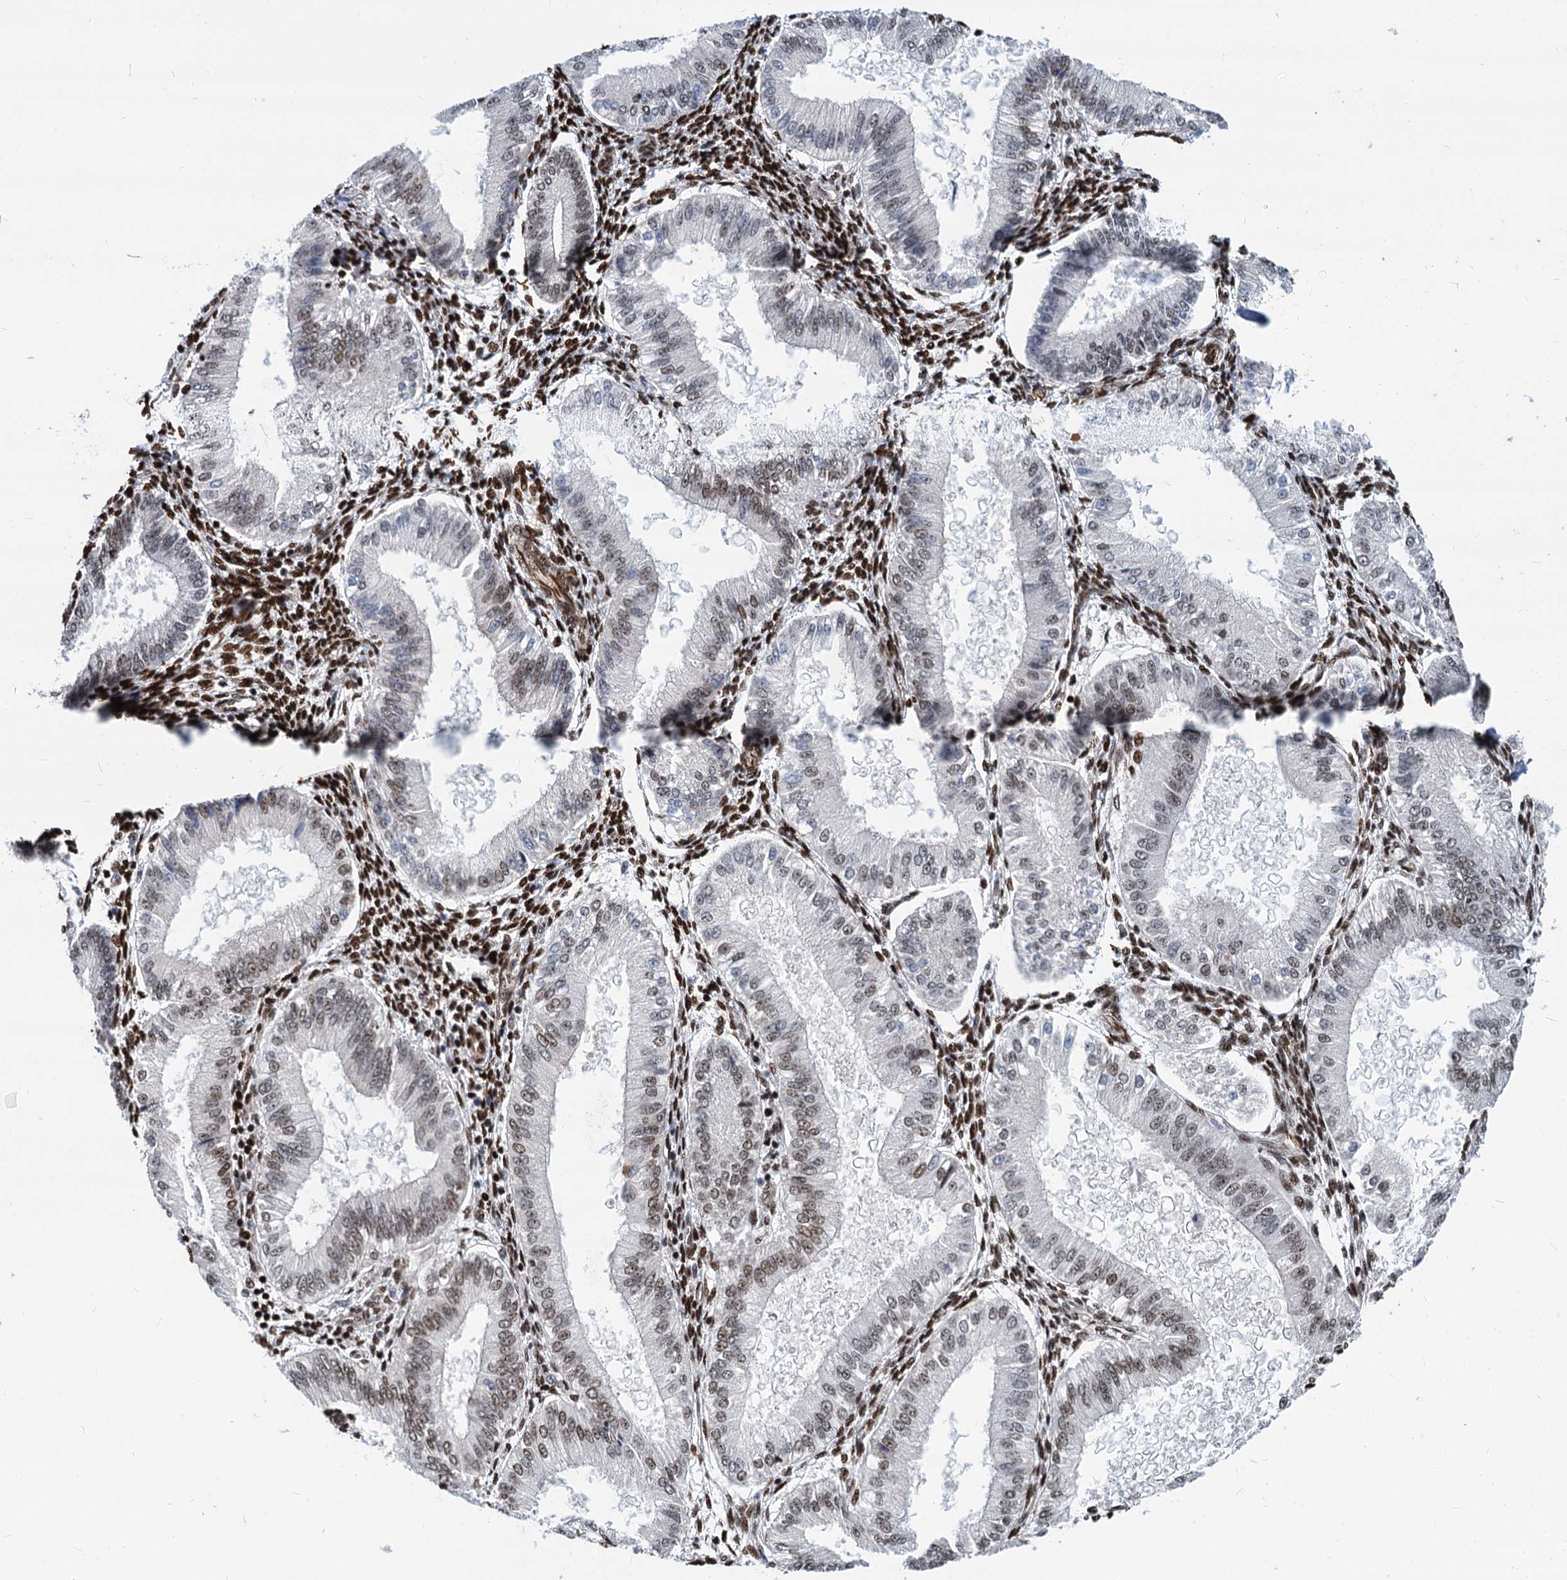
{"staining": {"intensity": "strong", "quantity": ">75%", "location": "nuclear"}, "tissue": "endometrium", "cell_type": "Cells in endometrial stroma", "image_type": "normal", "snomed": [{"axis": "morphology", "description": "Normal tissue, NOS"}, {"axis": "topography", "description": "Endometrium"}], "caption": "This is a photomicrograph of immunohistochemistry staining of normal endometrium, which shows strong staining in the nuclear of cells in endometrial stroma.", "gene": "MECP2", "patient": {"sex": "female", "age": 39}}